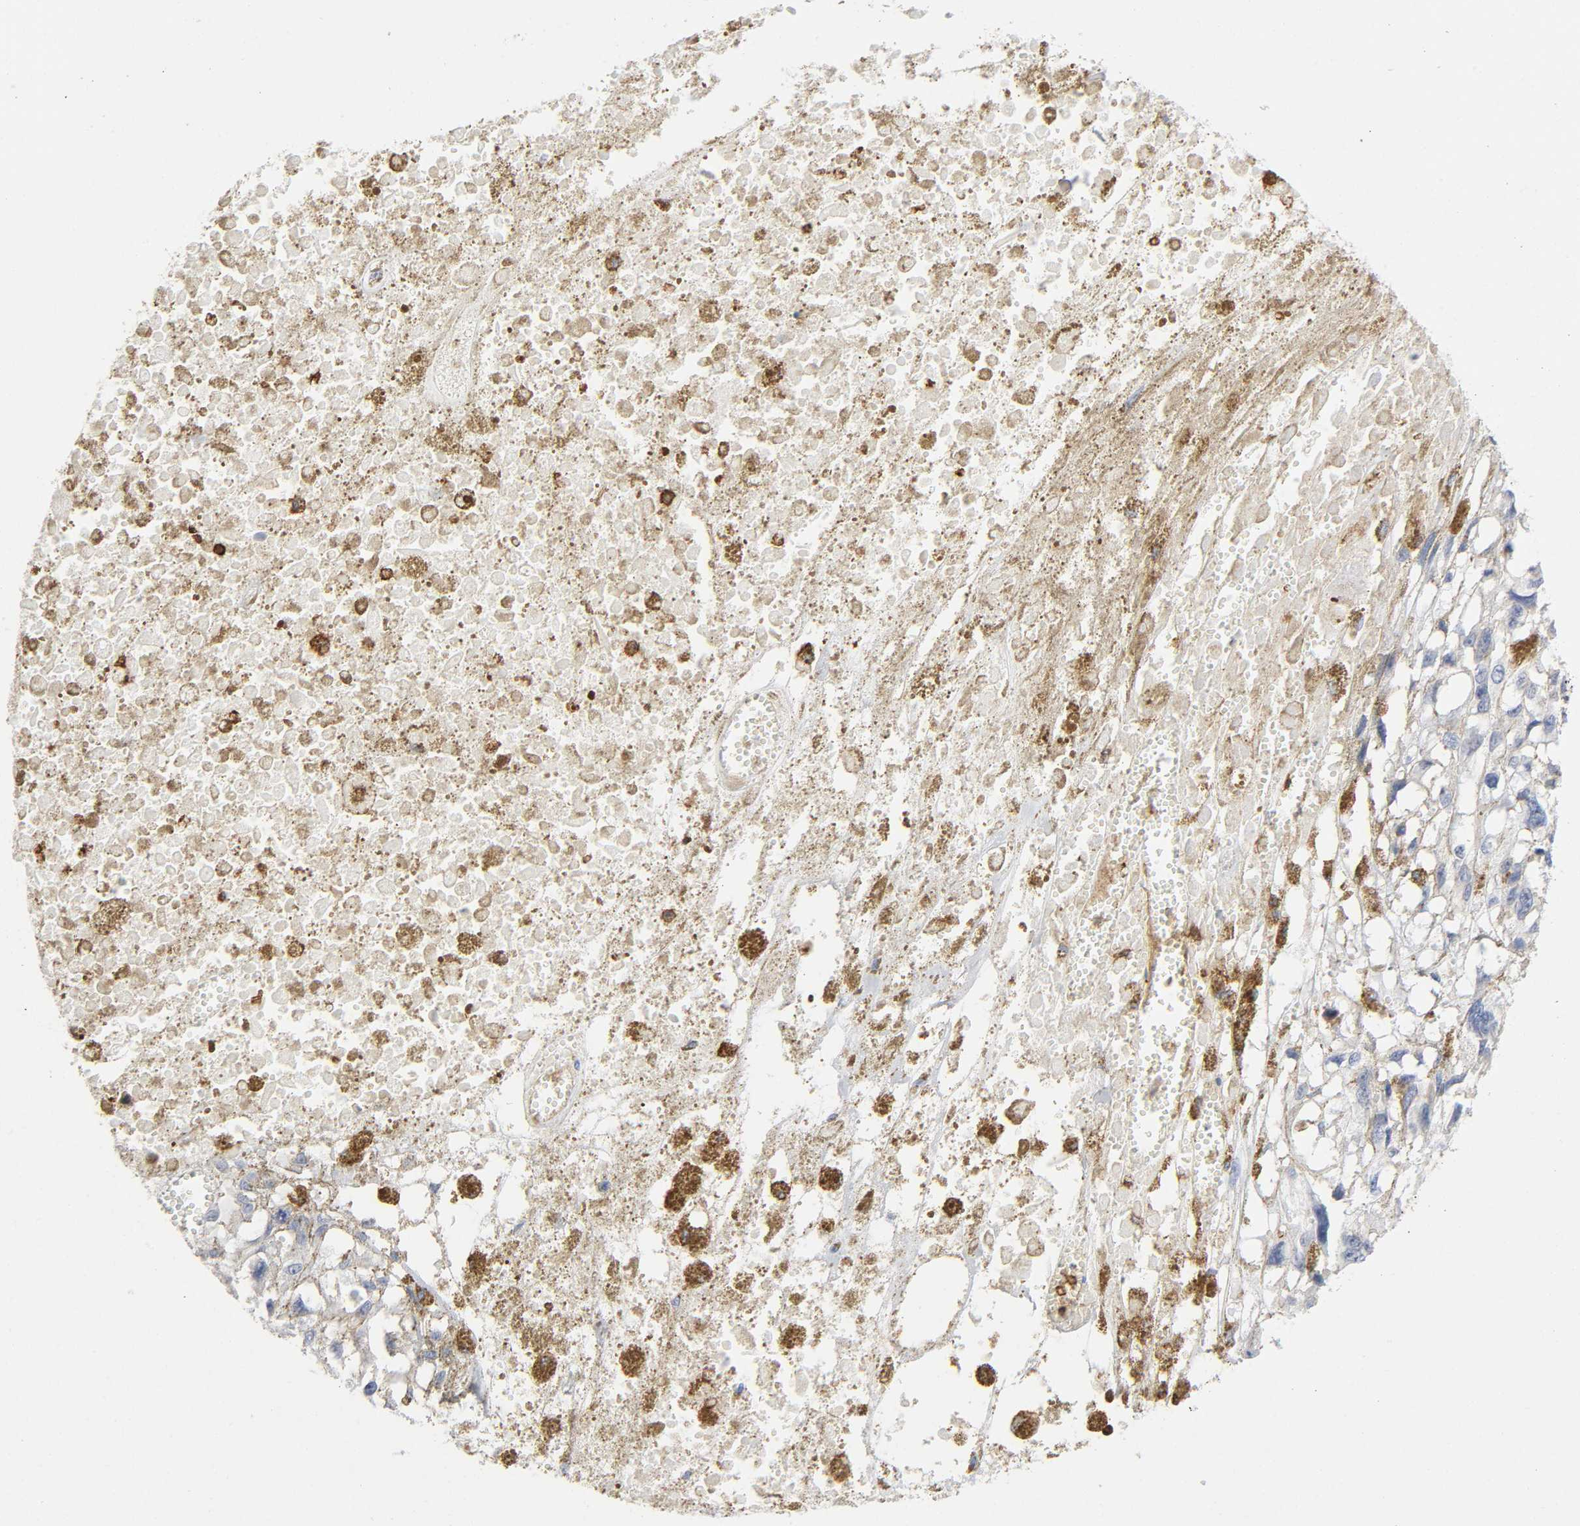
{"staining": {"intensity": "negative", "quantity": "none", "location": "none"}, "tissue": "melanoma", "cell_type": "Tumor cells", "image_type": "cancer", "snomed": [{"axis": "morphology", "description": "Malignant melanoma, Metastatic site"}, {"axis": "topography", "description": "Lymph node"}], "caption": "Image shows no significant protein staining in tumor cells of melanoma. (DAB (3,3'-diaminobenzidine) immunohistochemistry, high magnification).", "gene": "LYN", "patient": {"sex": "male", "age": 59}}